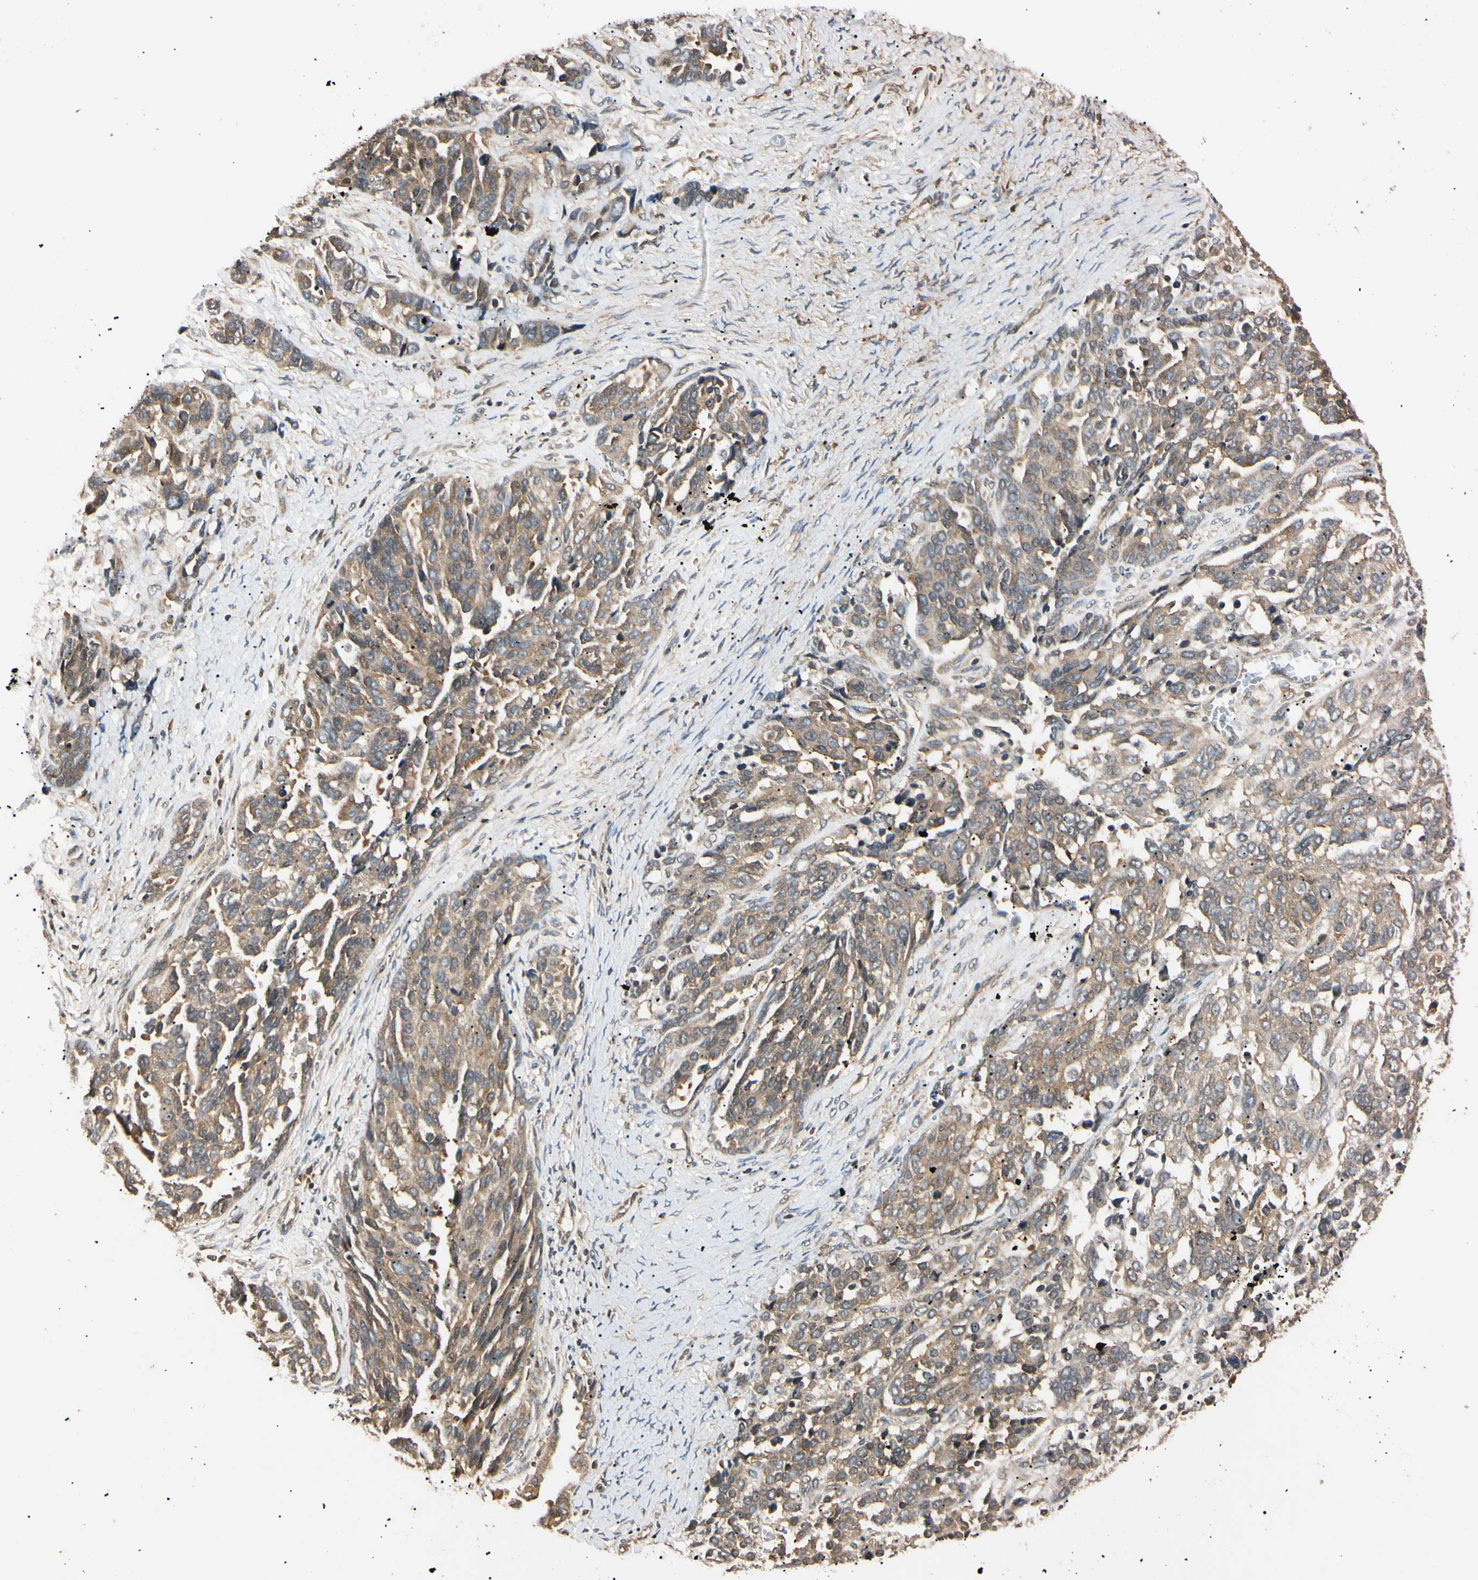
{"staining": {"intensity": "weak", "quantity": "25%-75%", "location": "cytoplasmic/membranous"}, "tissue": "ovarian cancer", "cell_type": "Tumor cells", "image_type": "cancer", "snomed": [{"axis": "morphology", "description": "Cystadenocarcinoma, serous, NOS"}, {"axis": "topography", "description": "Ovary"}], "caption": "About 25%-75% of tumor cells in human serous cystadenocarcinoma (ovarian) reveal weak cytoplasmic/membranous protein expression as visualized by brown immunohistochemical staining.", "gene": "EPN1", "patient": {"sex": "female", "age": 44}}